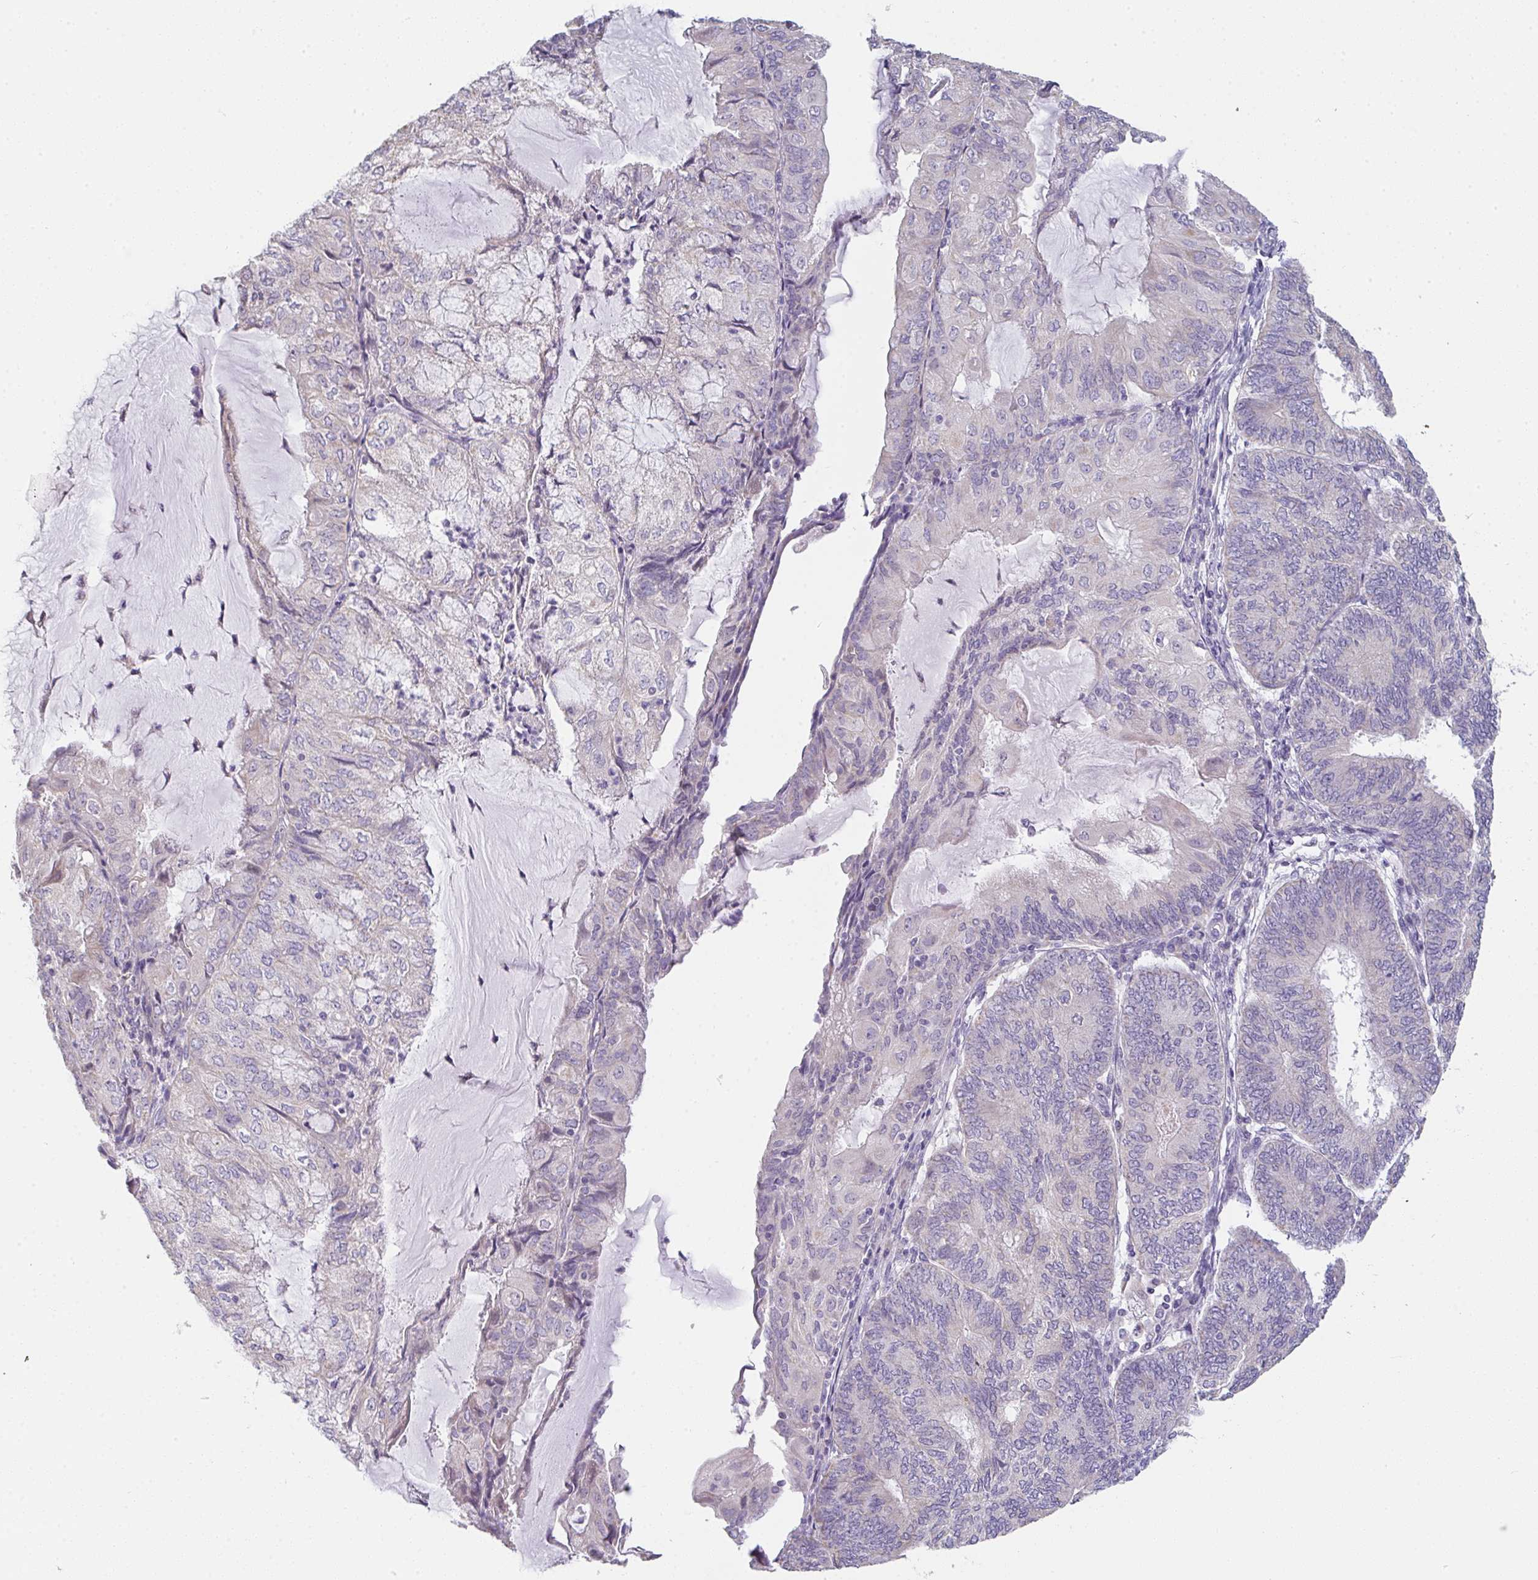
{"staining": {"intensity": "negative", "quantity": "none", "location": "none"}, "tissue": "endometrial cancer", "cell_type": "Tumor cells", "image_type": "cancer", "snomed": [{"axis": "morphology", "description": "Adenocarcinoma, NOS"}, {"axis": "topography", "description": "Endometrium"}], "caption": "Tumor cells are negative for protein expression in human adenocarcinoma (endometrial).", "gene": "CACNA1S", "patient": {"sex": "female", "age": 81}}